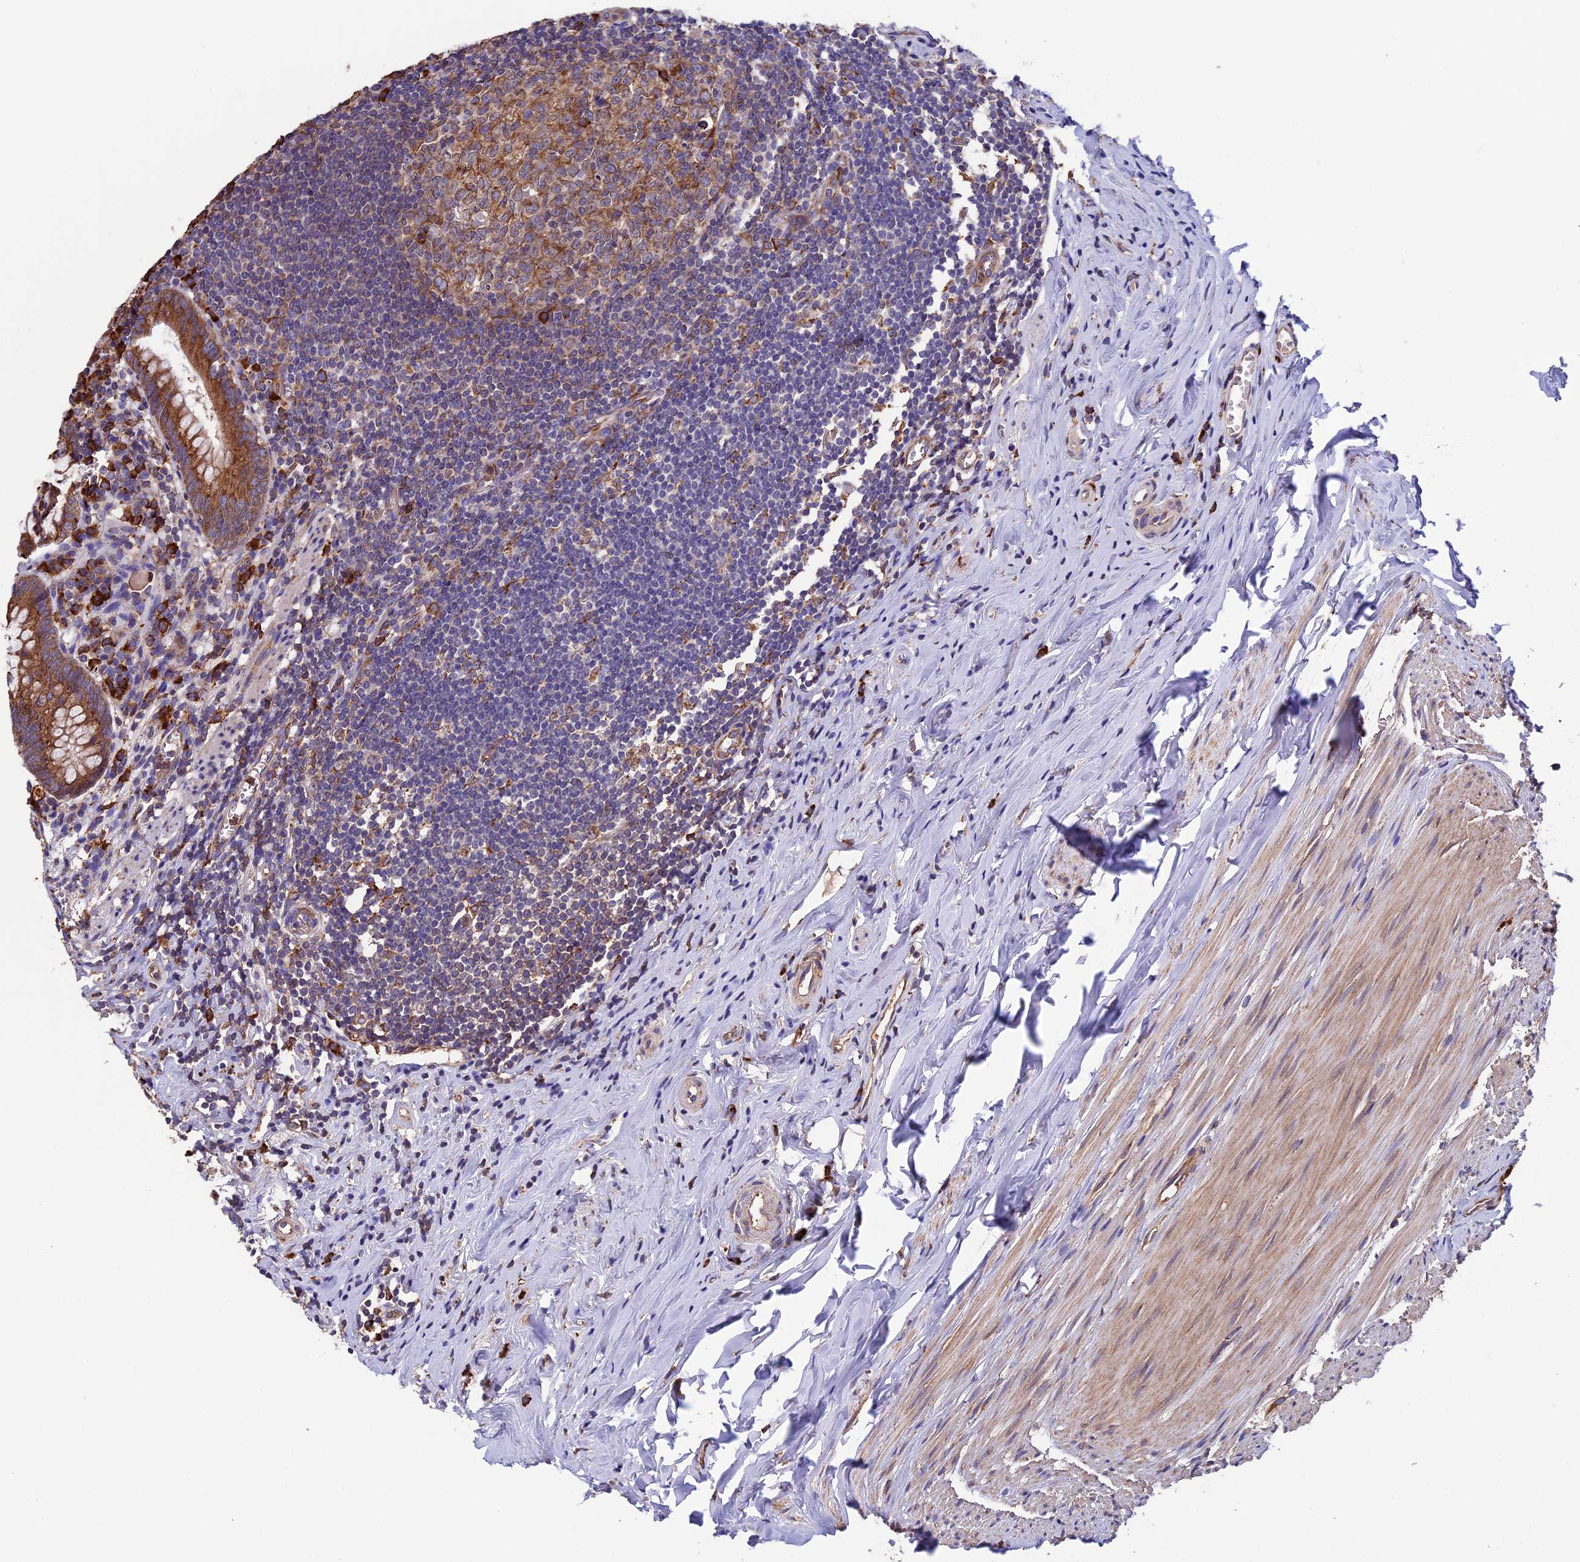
{"staining": {"intensity": "moderate", "quantity": ">75%", "location": "cytoplasmic/membranous"}, "tissue": "appendix", "cell_type": "Glandular cells", "image_type": "normal", "snomed": [{"axis": "morphology", "description": "Normal tissue, NOS"}, {"axis": "topography", "description": "Appendix"}], "caption": "A micrograph of appendix stained for a protein displays moderate cytoplasmic/membranous brown staining in glandular cells. The protein is shown in brown color, while the nuclei are stained blue.", "gene": "BTBD3", "patient": {"sex": "female", "age": 51}}